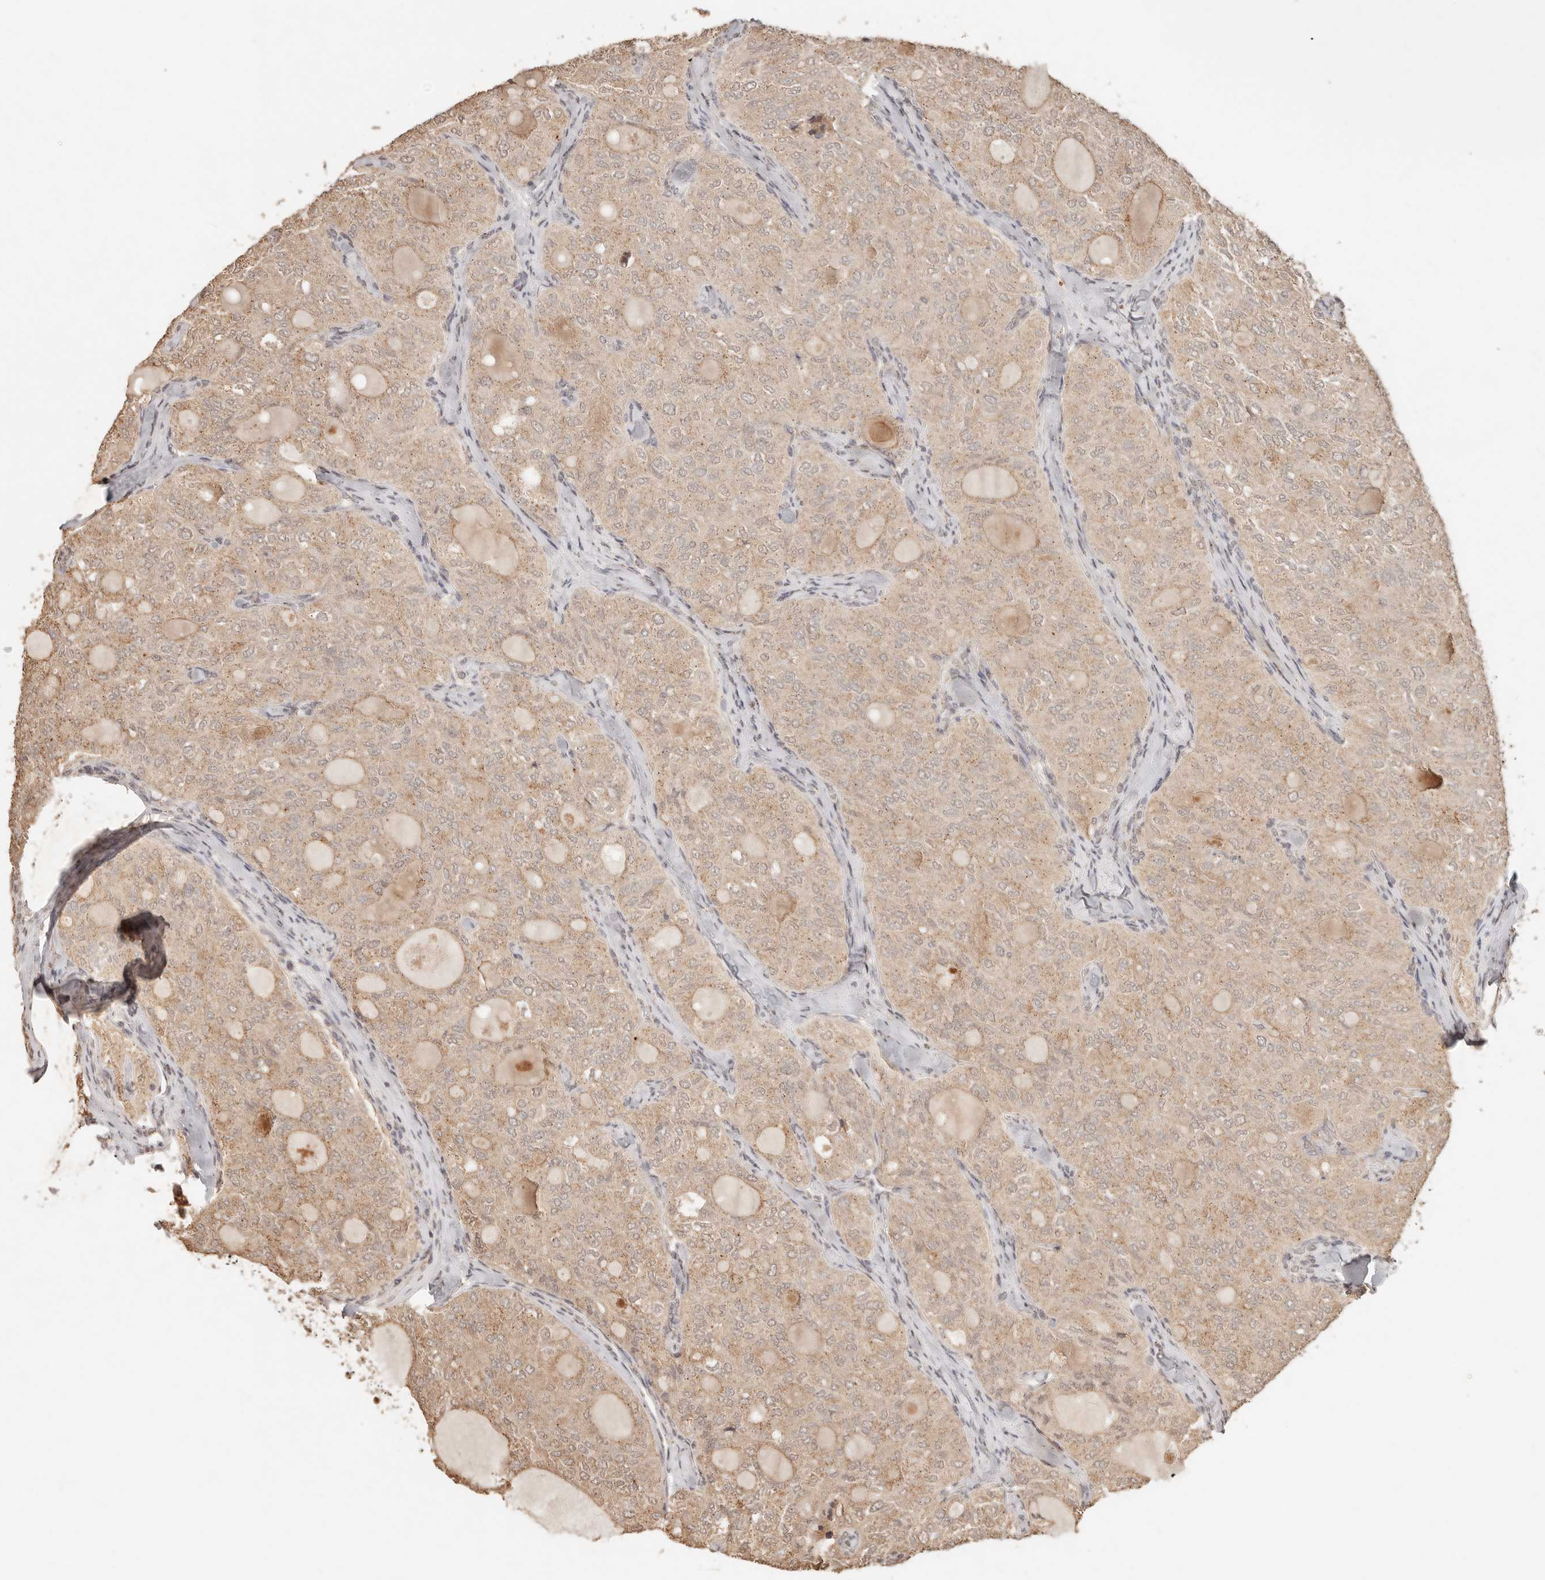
{"staining": {"intensity": "moderate", "quantity": ">75%", "location": "cytoplasmic/membranous"}, "tissue": "thyroid cancer", "cell_type": "Tumor cells", "image_type": "cancer", "snomed": [{"axis": "morphology", "description": "Follicular adenoma carcinoma, NOS"}, {"axis": "topography", "description": "Thyroid gland"}], "caption": "This is an image of immunohistochemistry (IHC) staining of thyroid cancer, which shows moderate positivity in the cytoplasmic/membranous of tumor cells.", "gene": "LMO4", "patient": {"sex": "male", "age": 75}}